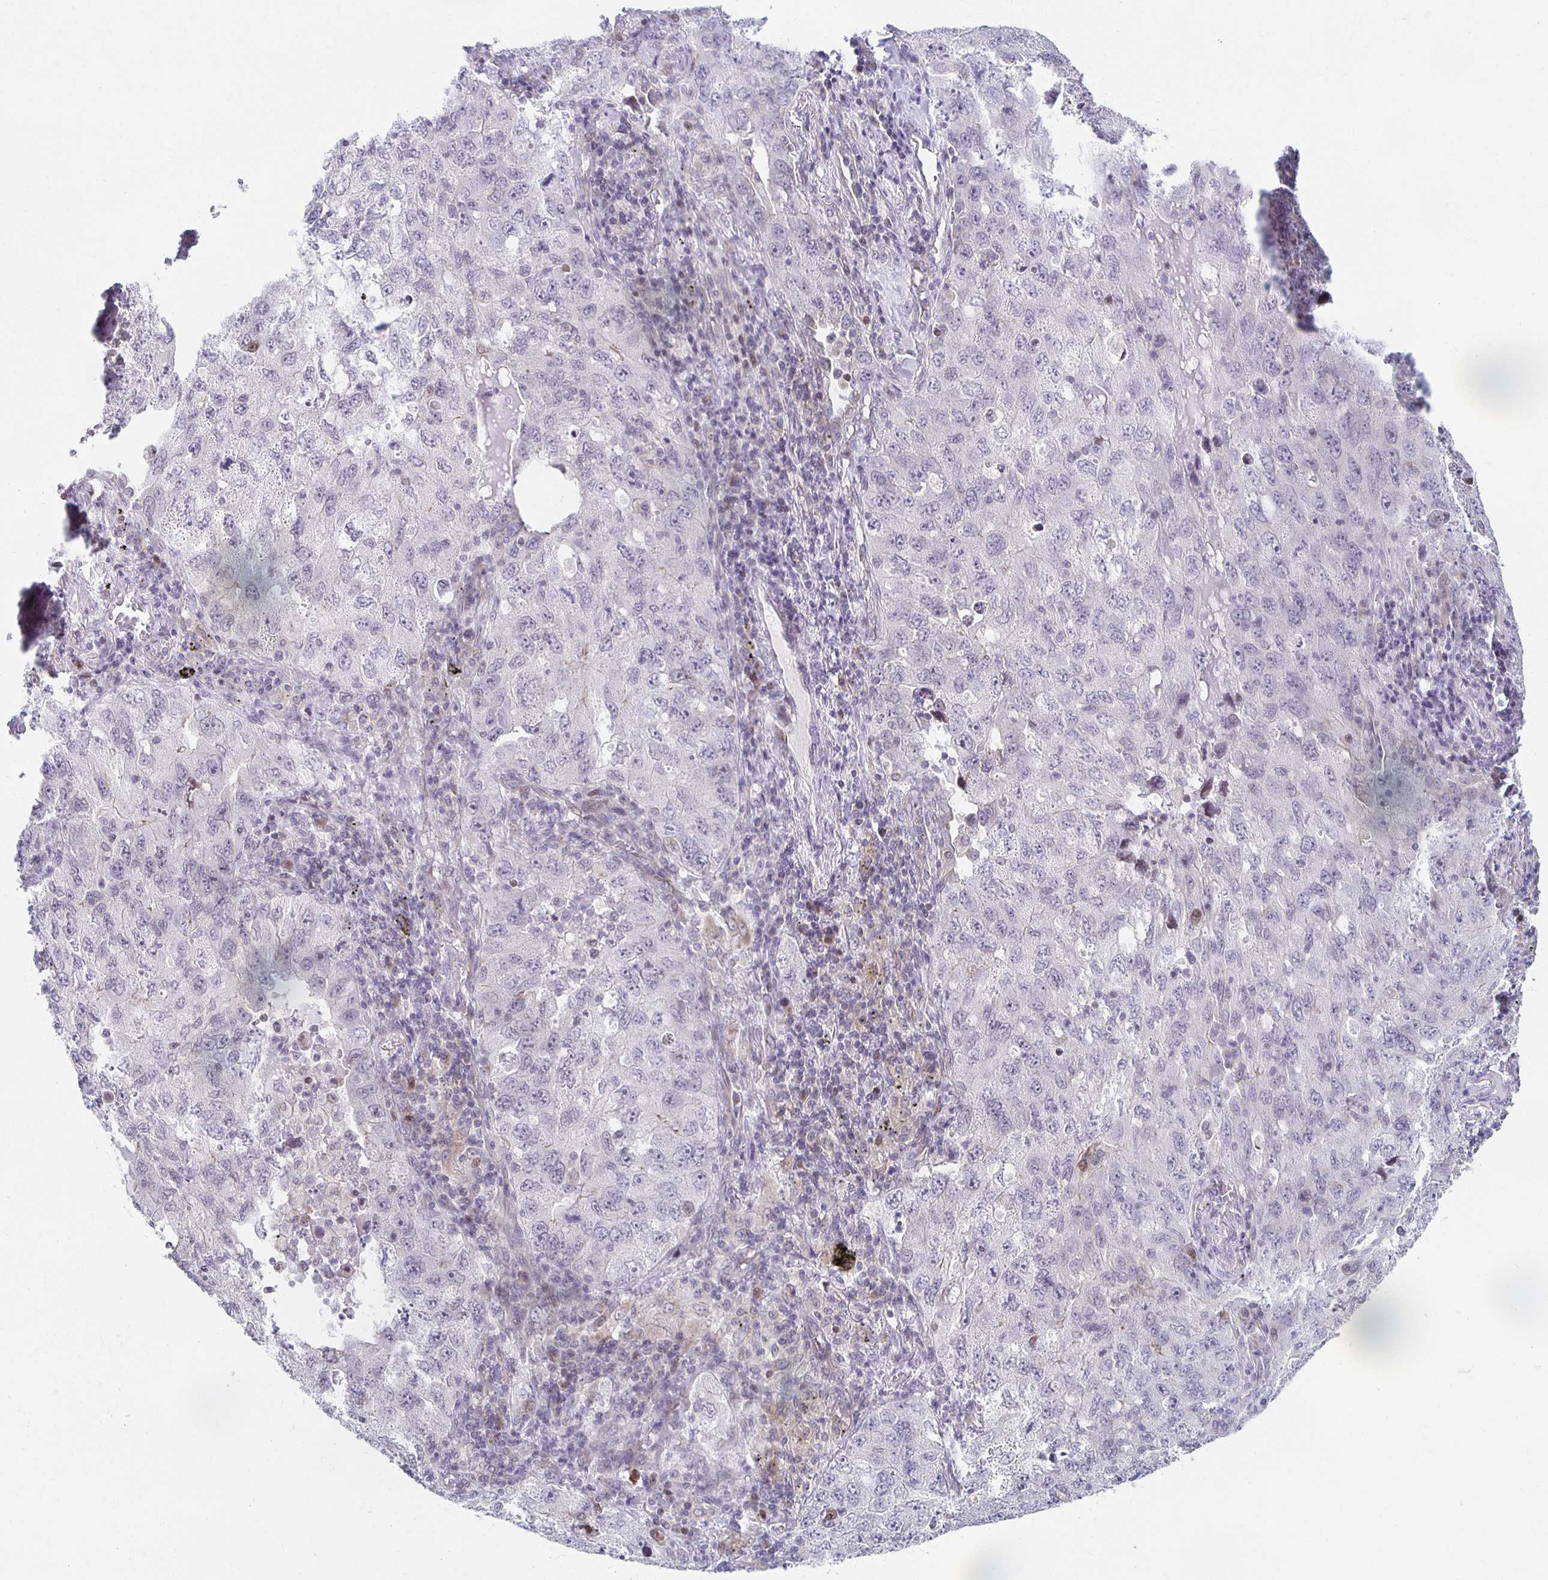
{"staining": {"intensity": "negative", "quantity": "none", "location": "none"}, "tissue": "lung cancer", "cell_type": "Tumor cells", "image_type": "cancer", "snomed": [{"axis": "morphology", "description": "Adenocarcinoma, NOS"}, {"axis": "topography", "description": "Lung"}], "caption": "Adenocarcinoma (lung) stained for a protein using immunohistochemistry (IHC) displays no expression tumor cells.", "gene": "HCFC1R1", "patient": {"sex": "female", "age": 57}}